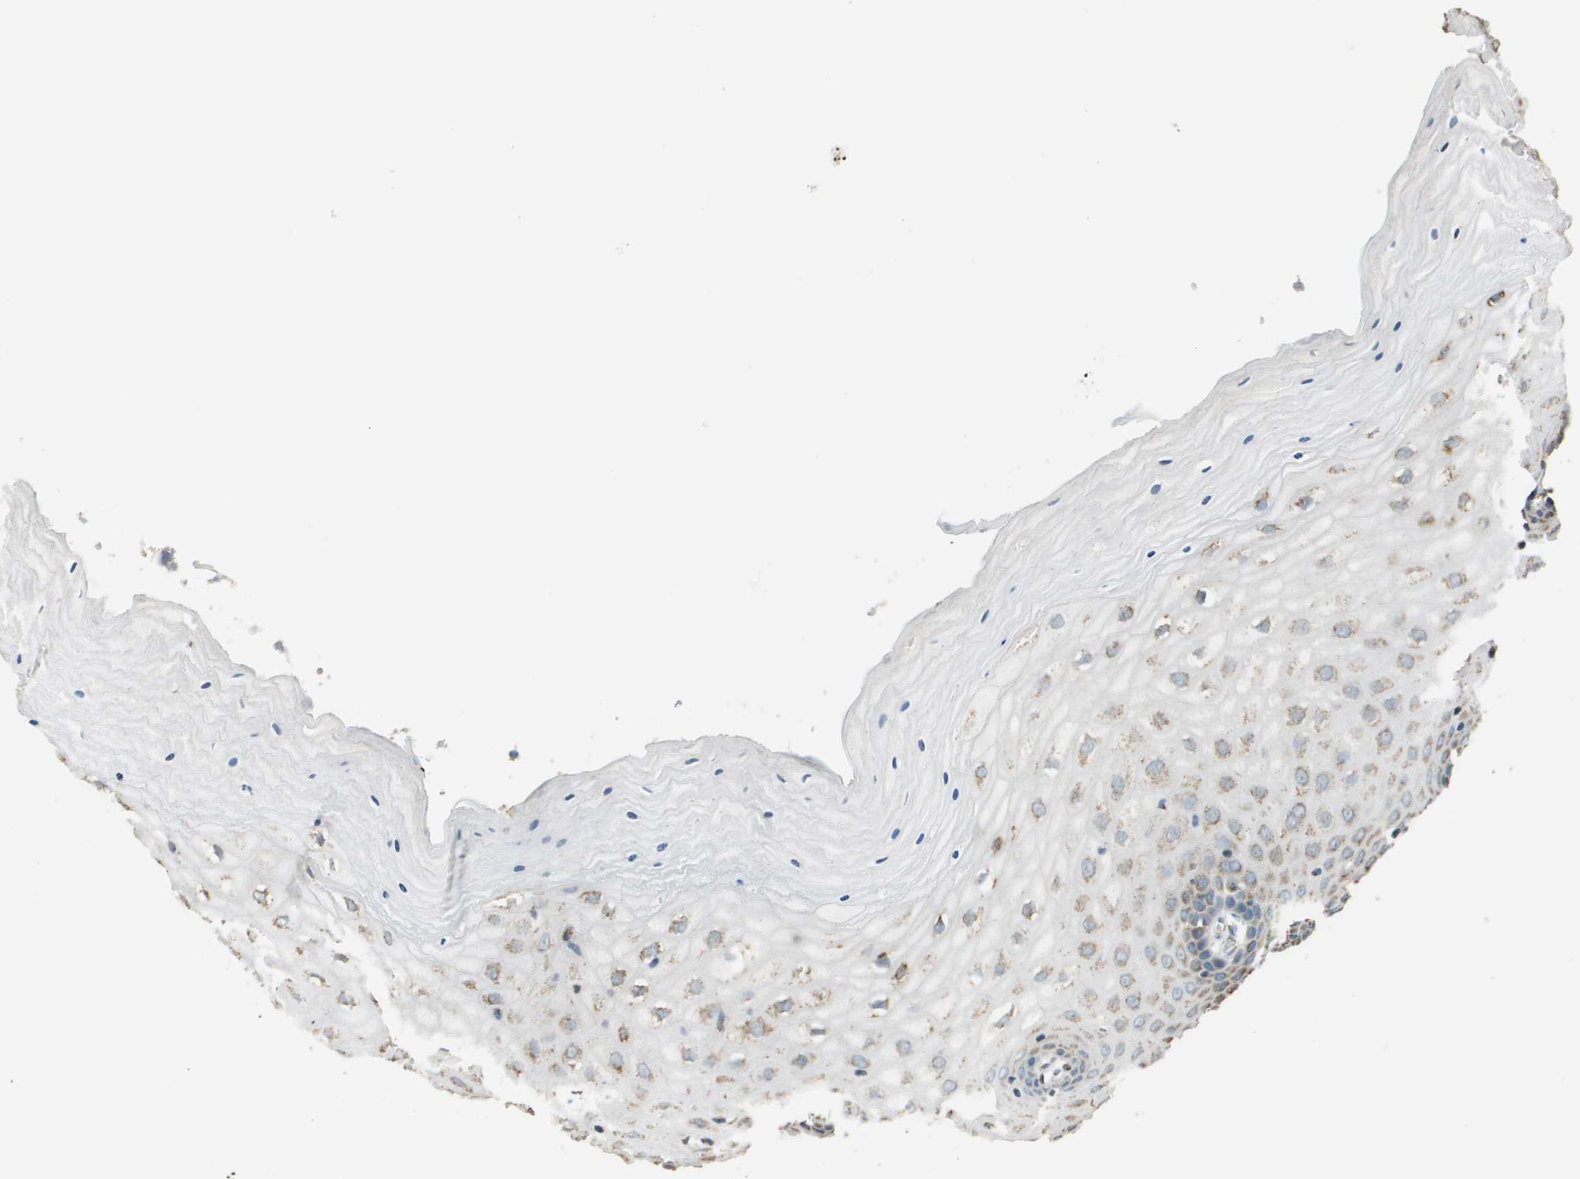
{"staining": {"intensity": "weak", "quantity": "<25%", "location": "cytoplasmic/membranous"}, "tissue": "cervix", "cell_type": "Glandular cells", "image_type": "normal", "snomed": [{"axis": "morphology", "description": "Normal tissue, NOS"}, {"axis": "topography", "description": "Cervix"}], "caption": "This is an immunohistochemistry histopathology image of normal cervix. There is no expression in glandular cells.", "gene": "FH", "patient": {"sex": "female", "age": 55}}